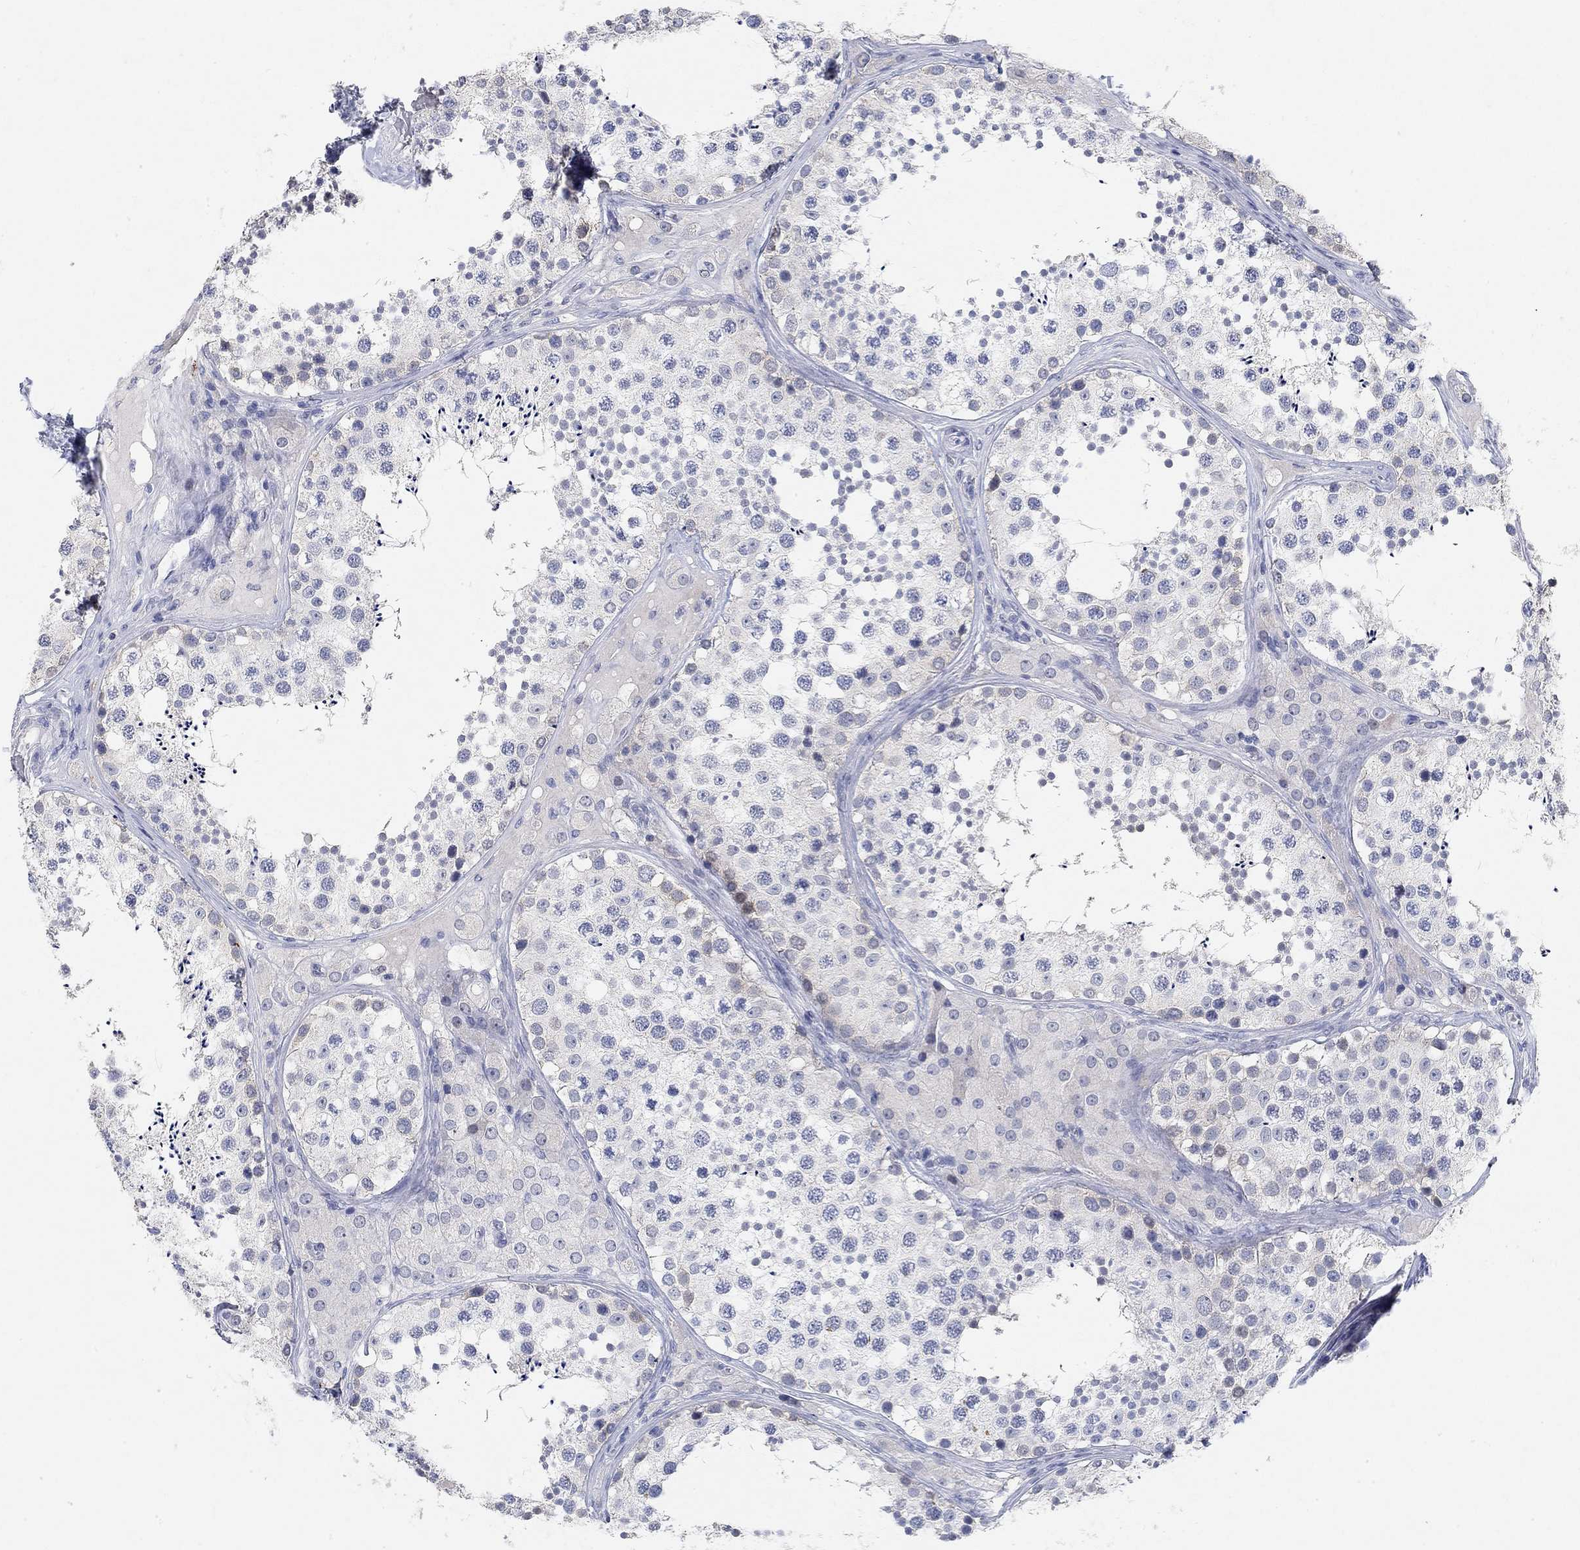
{"staining": {"intensity": "strong", "quantity": "<25%", "location": "cytoplasmic/membranous"}, "tissue": "testis", "cell_type": "Cells in seminiferous ducts", "image_type": "normal", "snomed": [{"axis": "morphology", "description": "Normal tissue, NOS"}, {"axis": "topography", "description": "Testis"}], "caption": "Cells in seminiferous ducts show strong cytoplasmic/membranous expression in about <25% of cells in normal testis.", "gene": "VAT1L", "patient": {"sex": "male", "age": 34}}